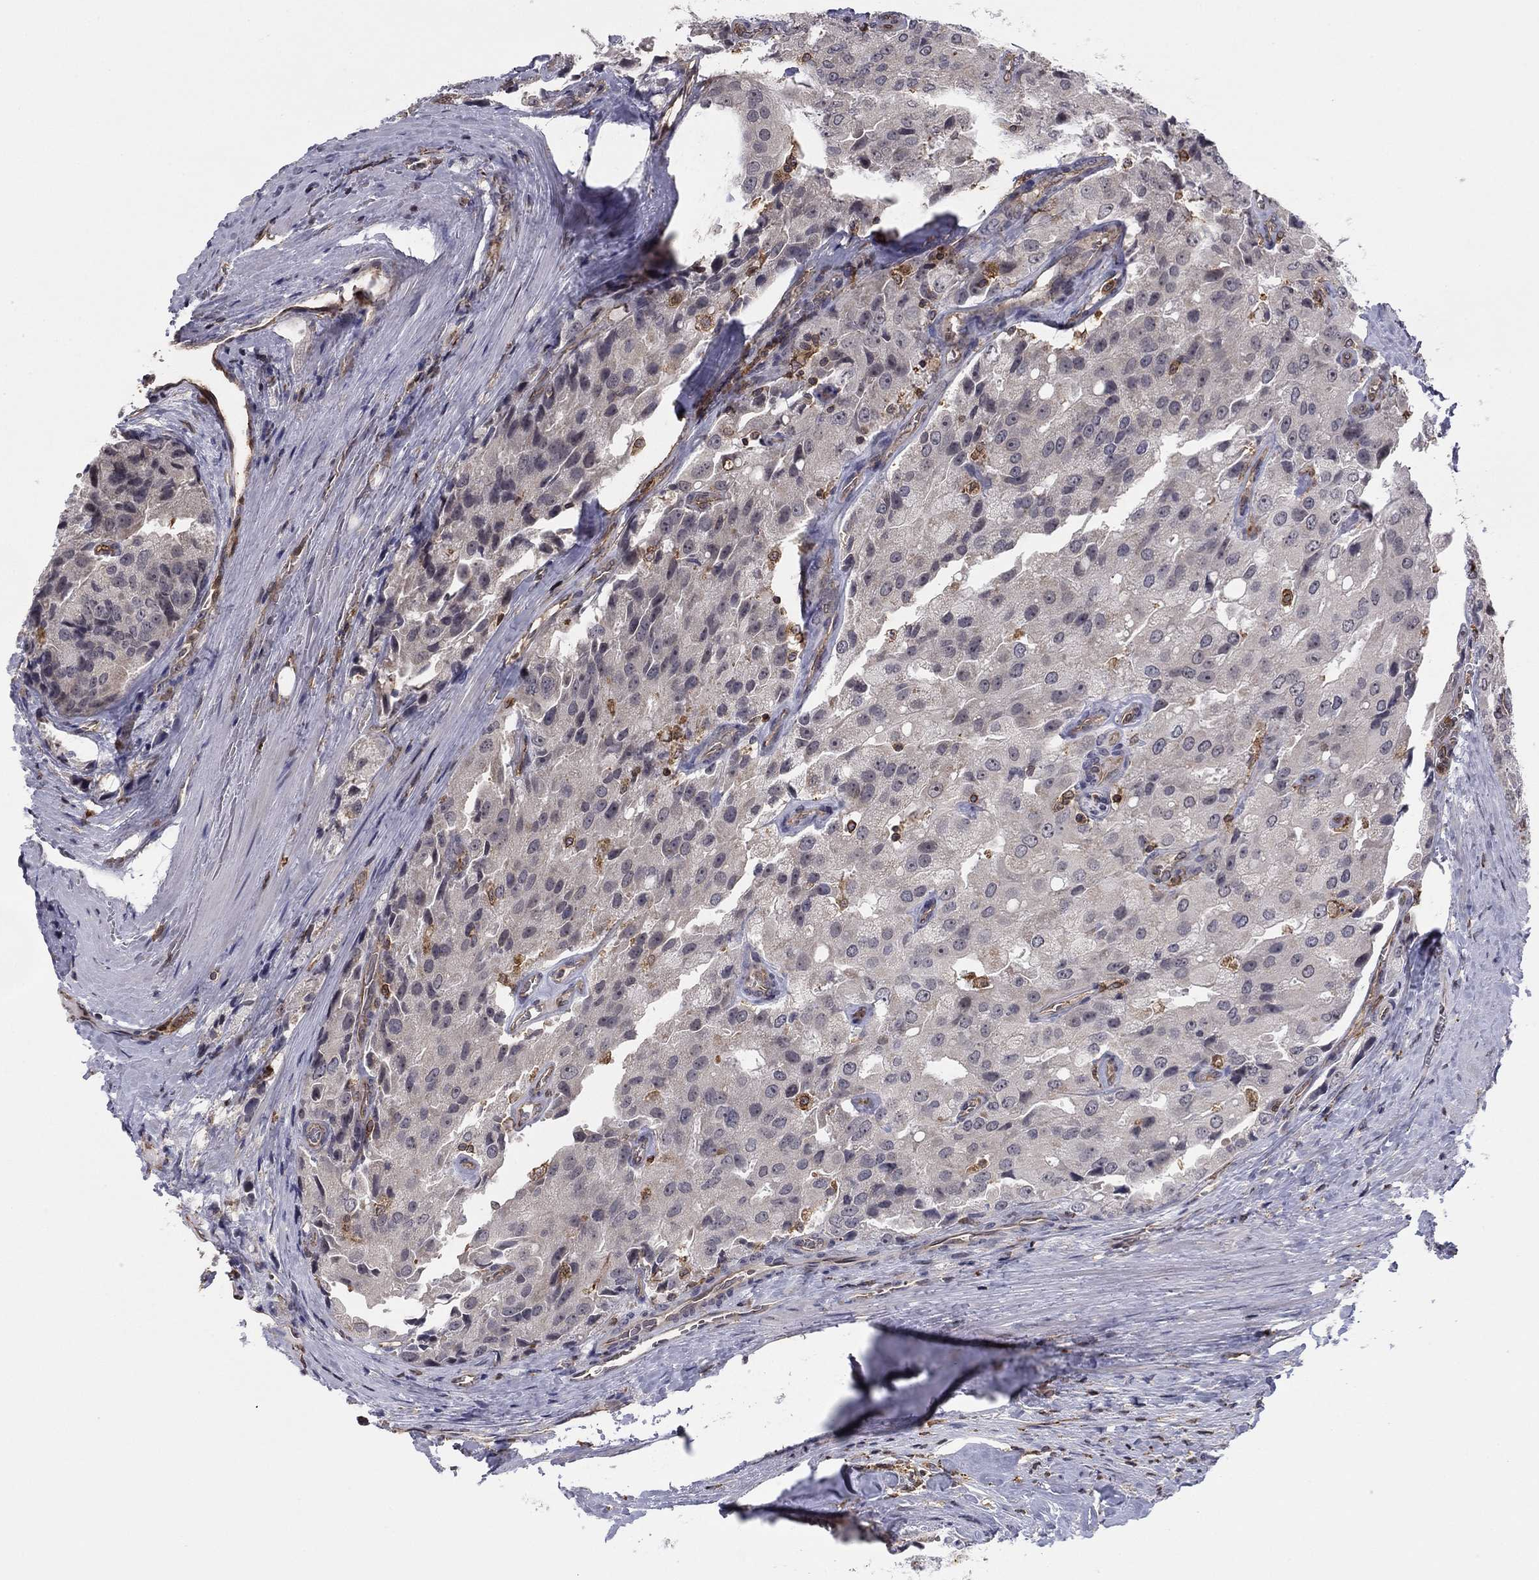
{"staining": {"intensity": "negative", "quantity": "none", "location": "none"}, "tissue": "prostate cancer", "cell_type": "Tumor cells", "image_type": "cancer", "snomed": [{"axis": "morphology", "description": "Adenocarcinoma, NOS"}, {"axis": "topography", "description": "Prostate and seminal vesicle, NOS"}, {"axis": "topography", "description": "Prostate"}], "caption": "A histopathology image of adenocarcinoma (prostate) stained for a protein demonstrates no brown staining in tumor cells.", "gene": "PLCB2", "patient": {"sex": "male", "age": 67}}